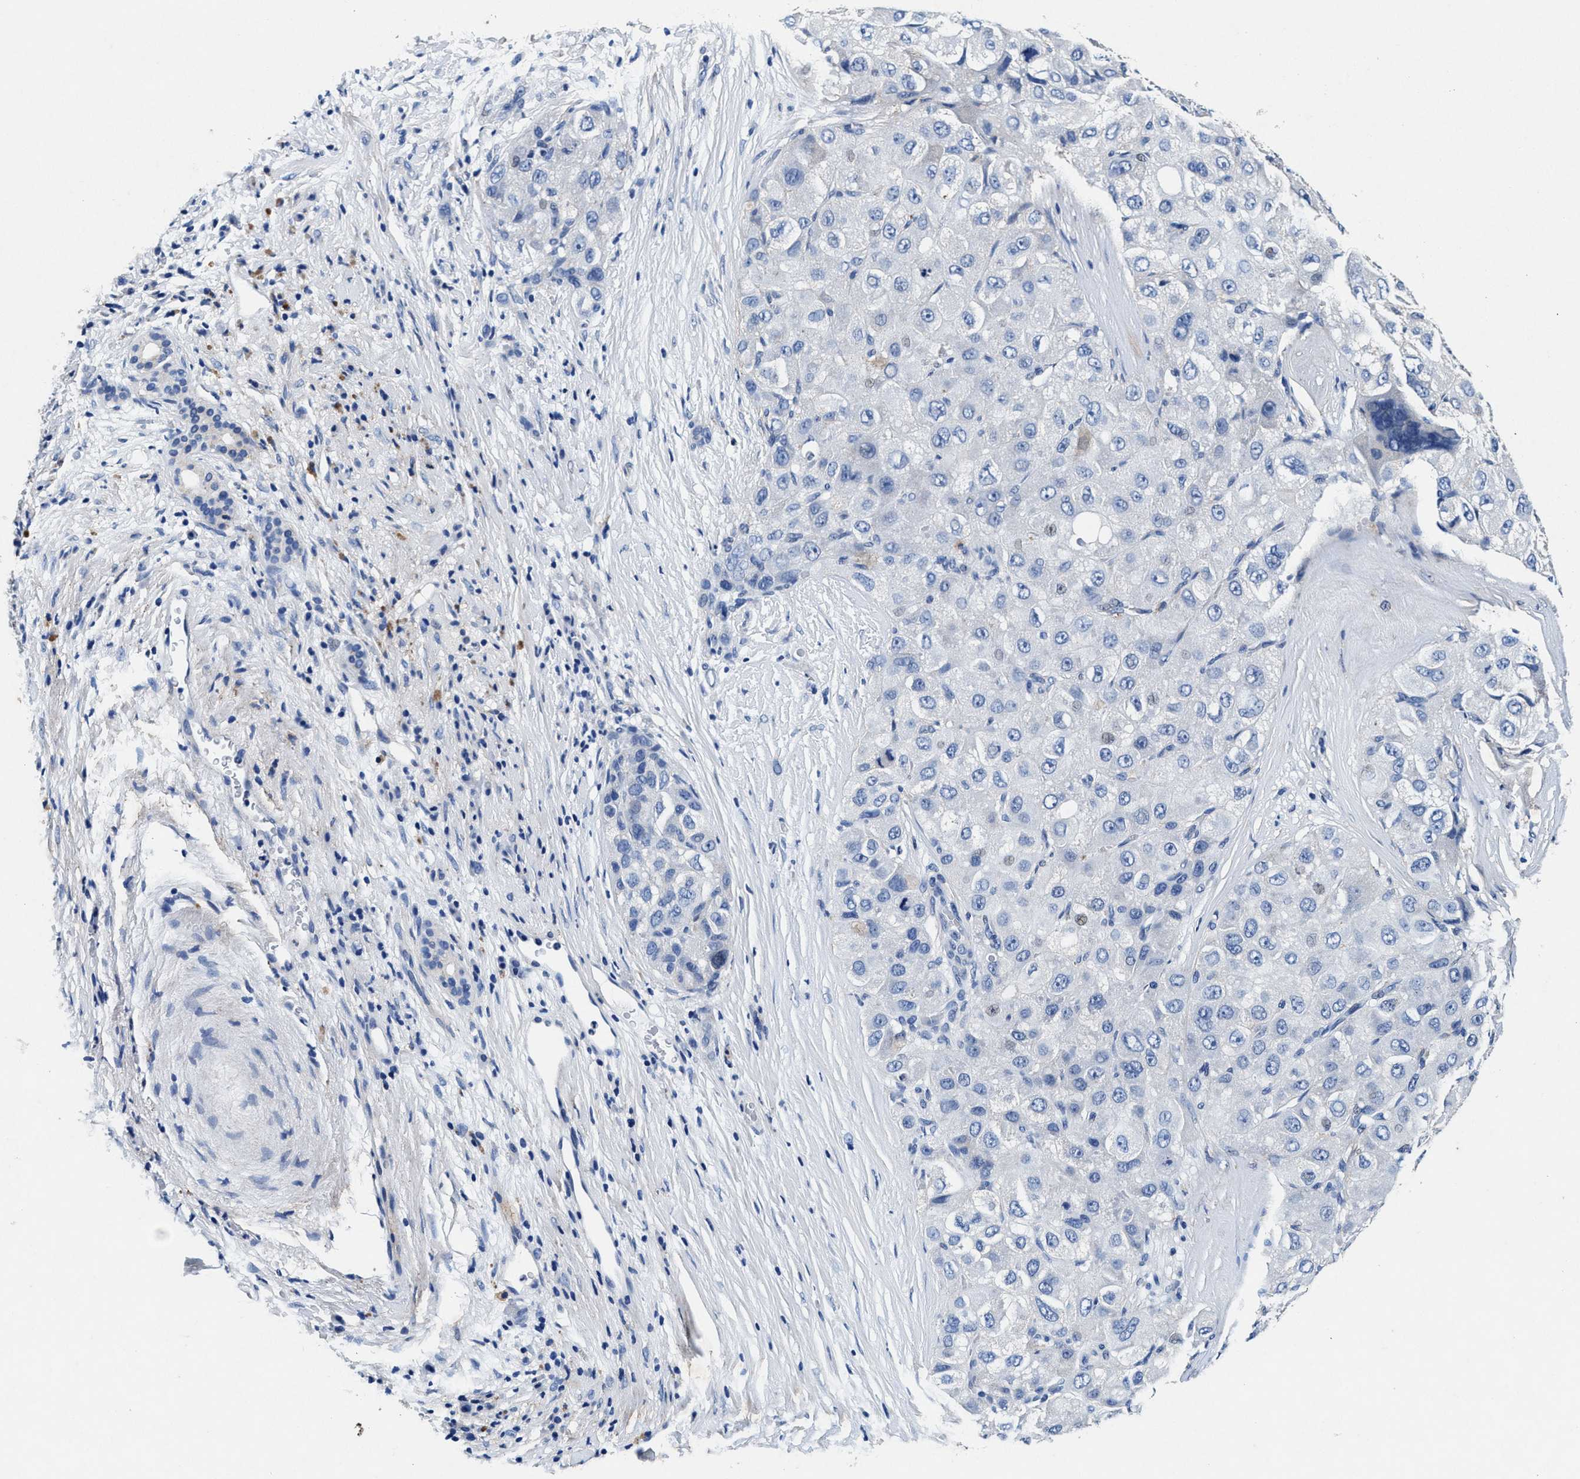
{"staining": {"intensity": "negative", "quantity": "none", "location": "none"}, "tissue": "liver cancer", "cell_type": "Tumor cells", "image_type": "cancer", "snomed": [{"axis": "morphology", "description": "Carcinoma, Hepatocellular, NOS"}, {"axis": "topography", "description": "Liver"}], "caption": "An IHC photomicrograph of liver hepatocellular carcinoma is shown. There is no staining in tumor cells of liver hepatocellular carcinoma.", "gene": "SLC8A1", "patient": {"sex": "male", "age": 80}}